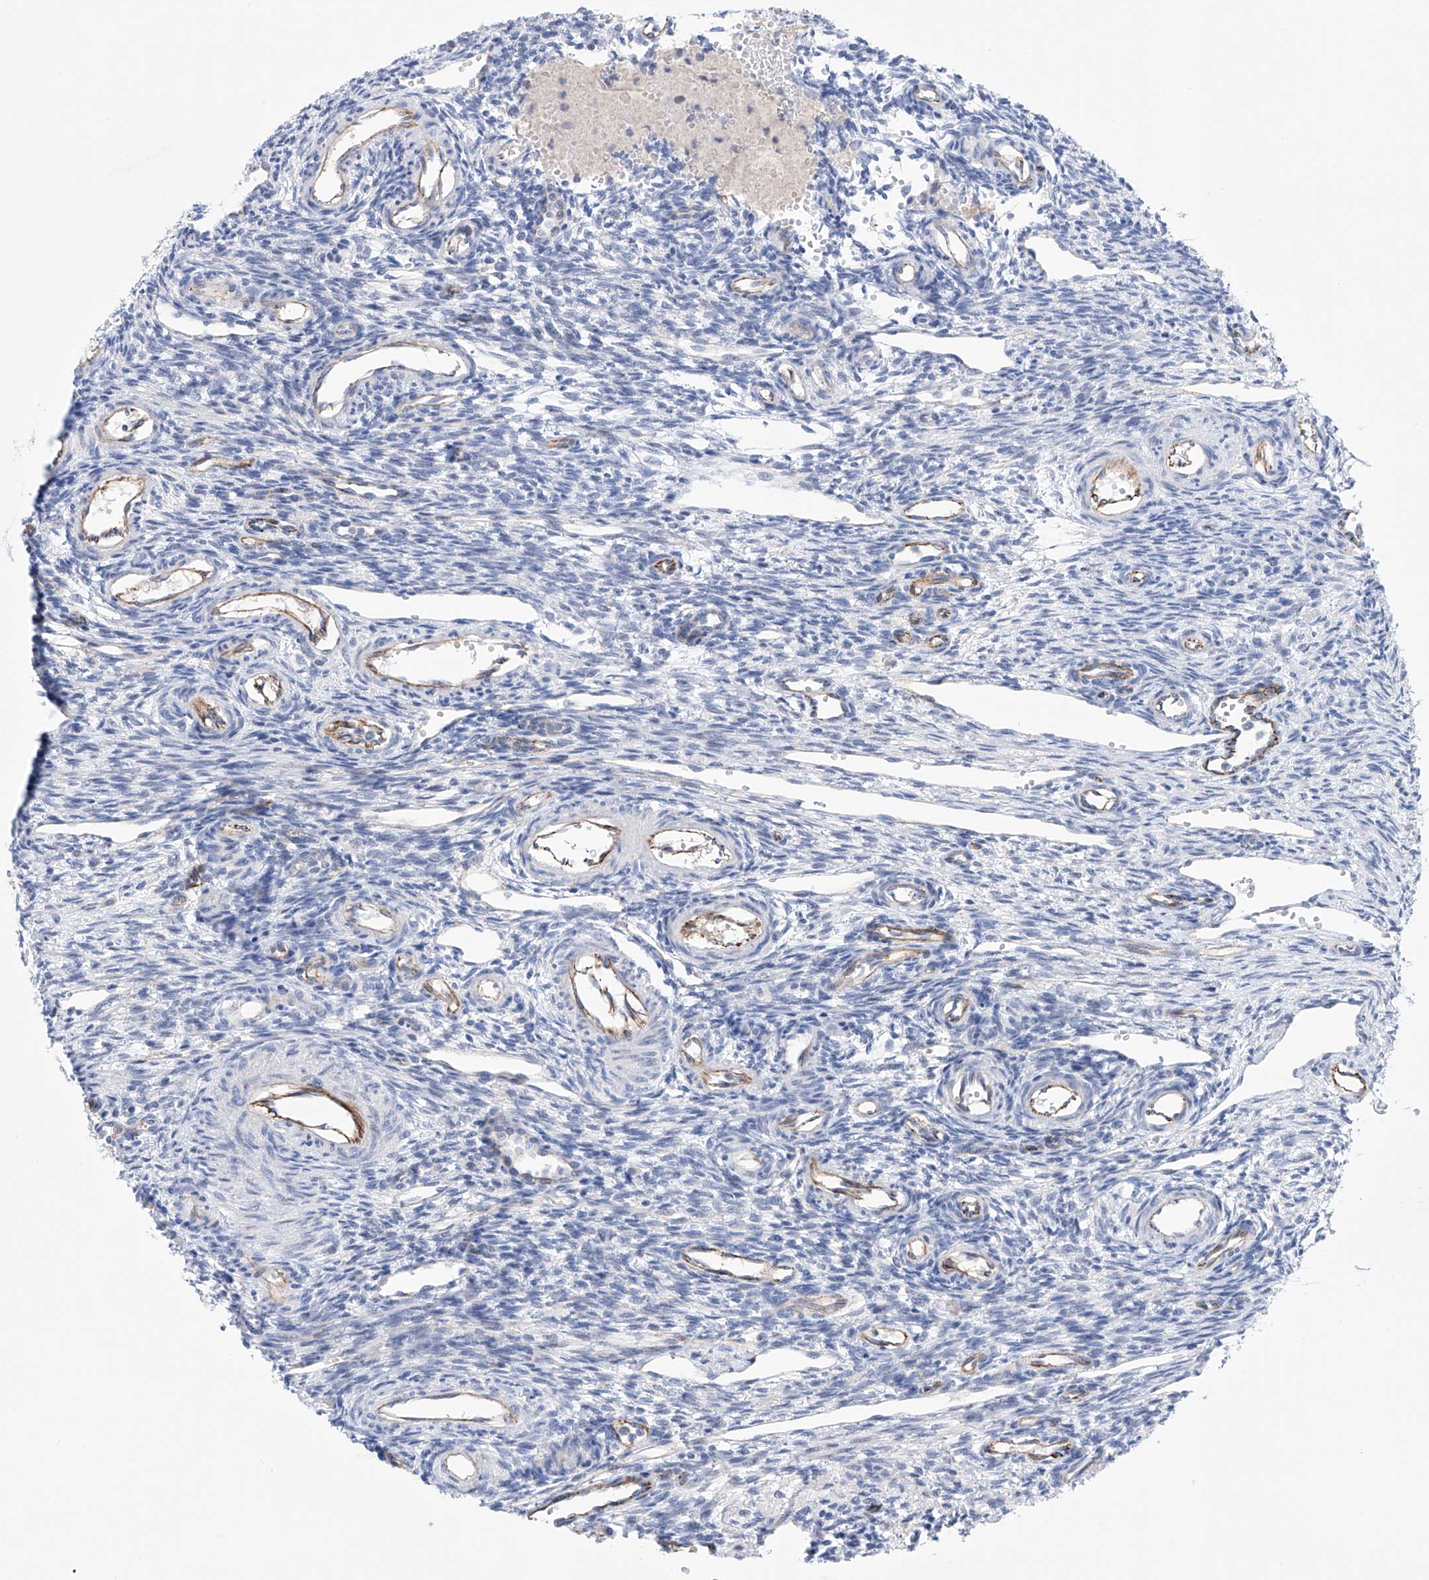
{"staining": {"intensity": "negative", "quantity": "none", "location": "none"}, "tissue": "ovary", "cell_type": "Ovarian stroma cells", "image_type": "normal", "snomed": [{"axis": "morphology", "description": "Normal tissue, NOS"}, {"axis": "morphology", "description": "Cyst, NOS"}, {"axis": "topography", "description": "Ovary"}], "caption": "This is an immunohistochemistry micrograph of normal human ovary. There is no expression in ovarian stroma cells.", "gene": "ETV7", "patient": {"sex": "female", "age": 33}}